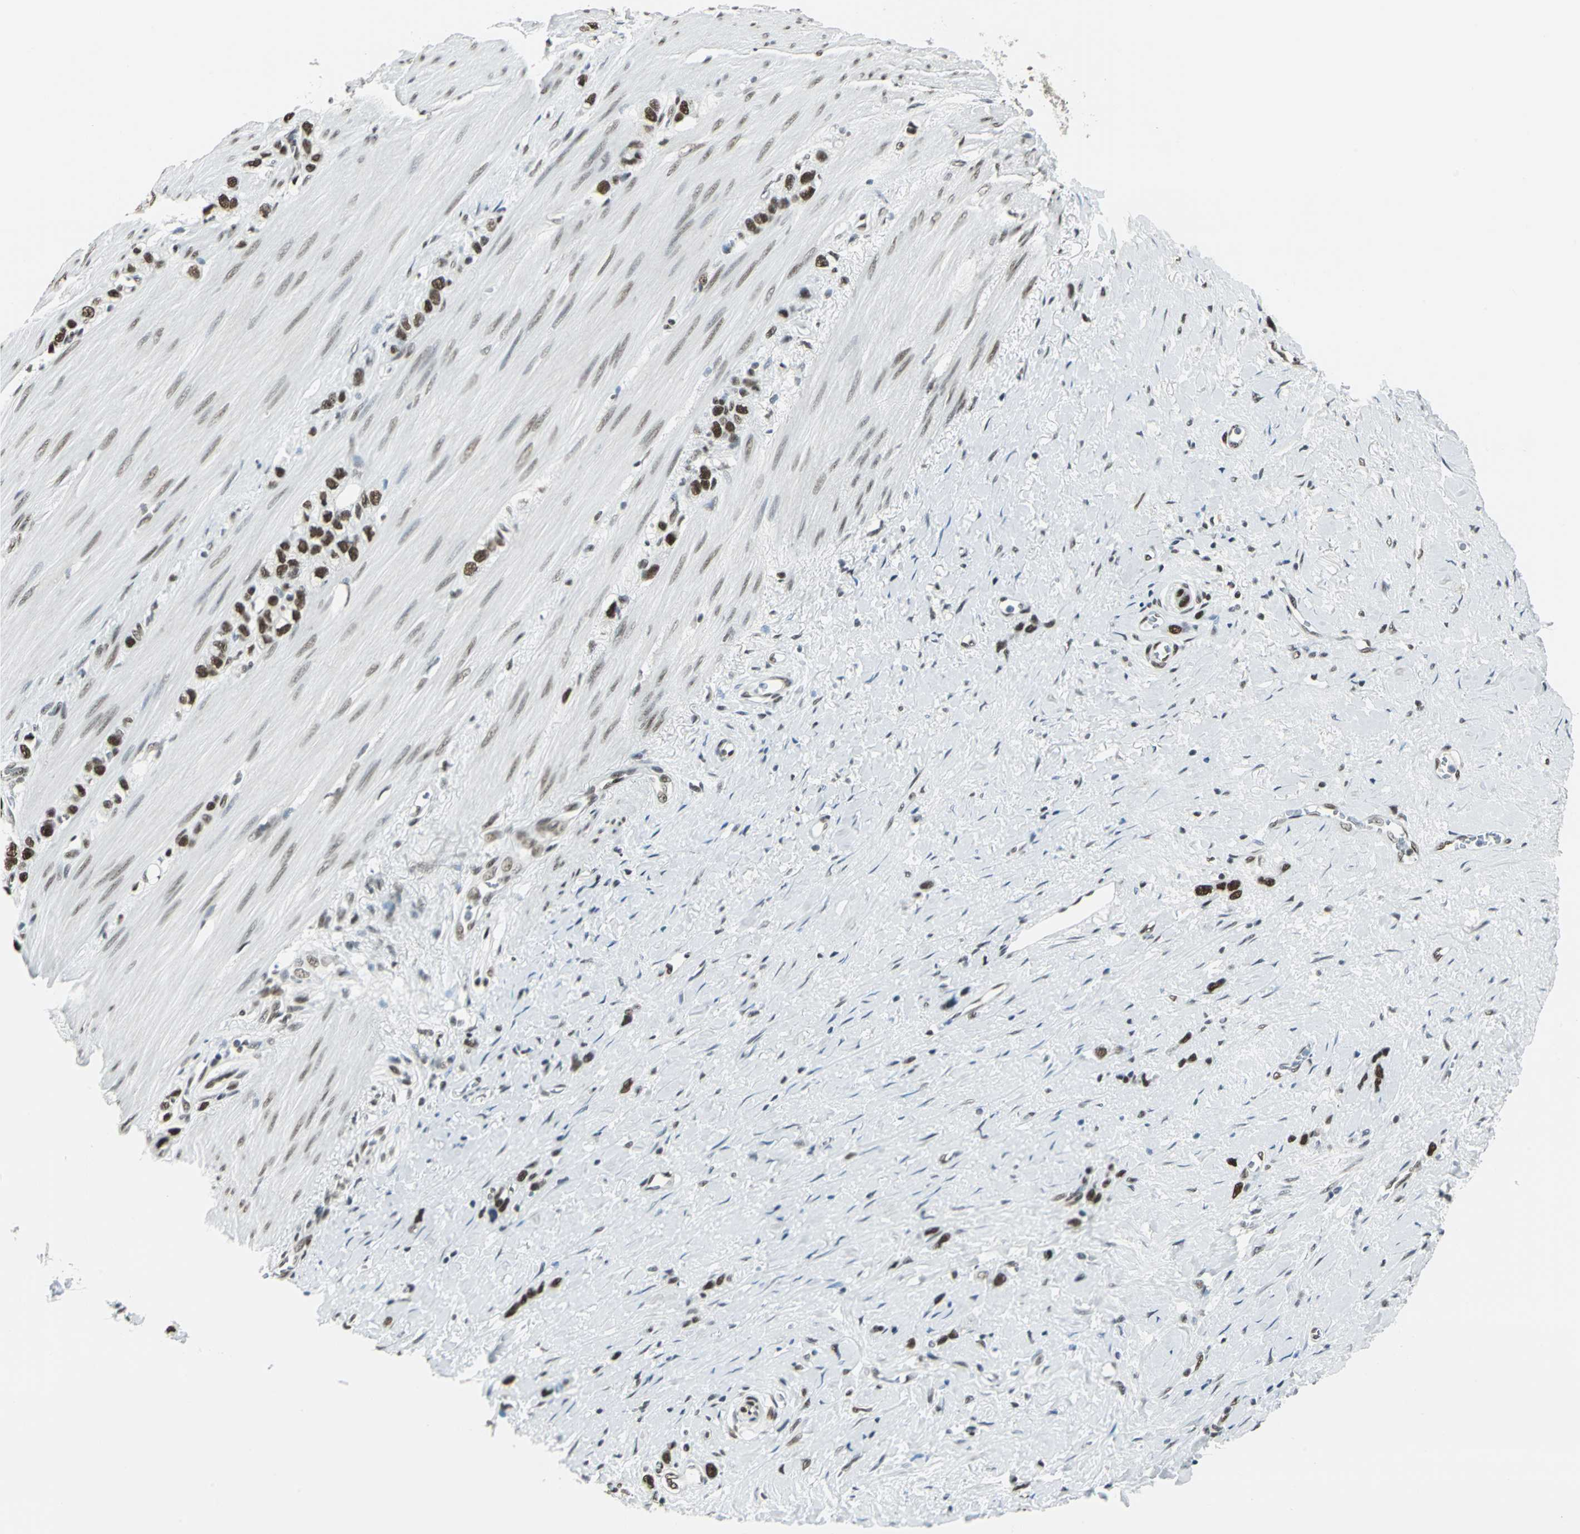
{"staining": {"intensity": "strong", "quantity": ">75%", "location": "nuclear"}, "tissue": "stomach cancer", "cell_type": "Tumor cells", "image_type": "cancer", "snomed": [{"axis": "morphology", "description": "Normal tissue, NOS"}, {"axis": "morphology", "description": "Adenocarcinoma, NOS"}, {"axis": "morphology", "description": "Adenocarcinoma, High grade"}, {"axis": "topography", "description": "Stomach, upper"}, {"axis": "topography", "description": "Stomach"}], "caption": "A brown stain highlights strong nuclear expression of a protein in human stomach cancer tumor cells.", "gene": "ADNP", "patient": {"sex": "female", "age": 65}}